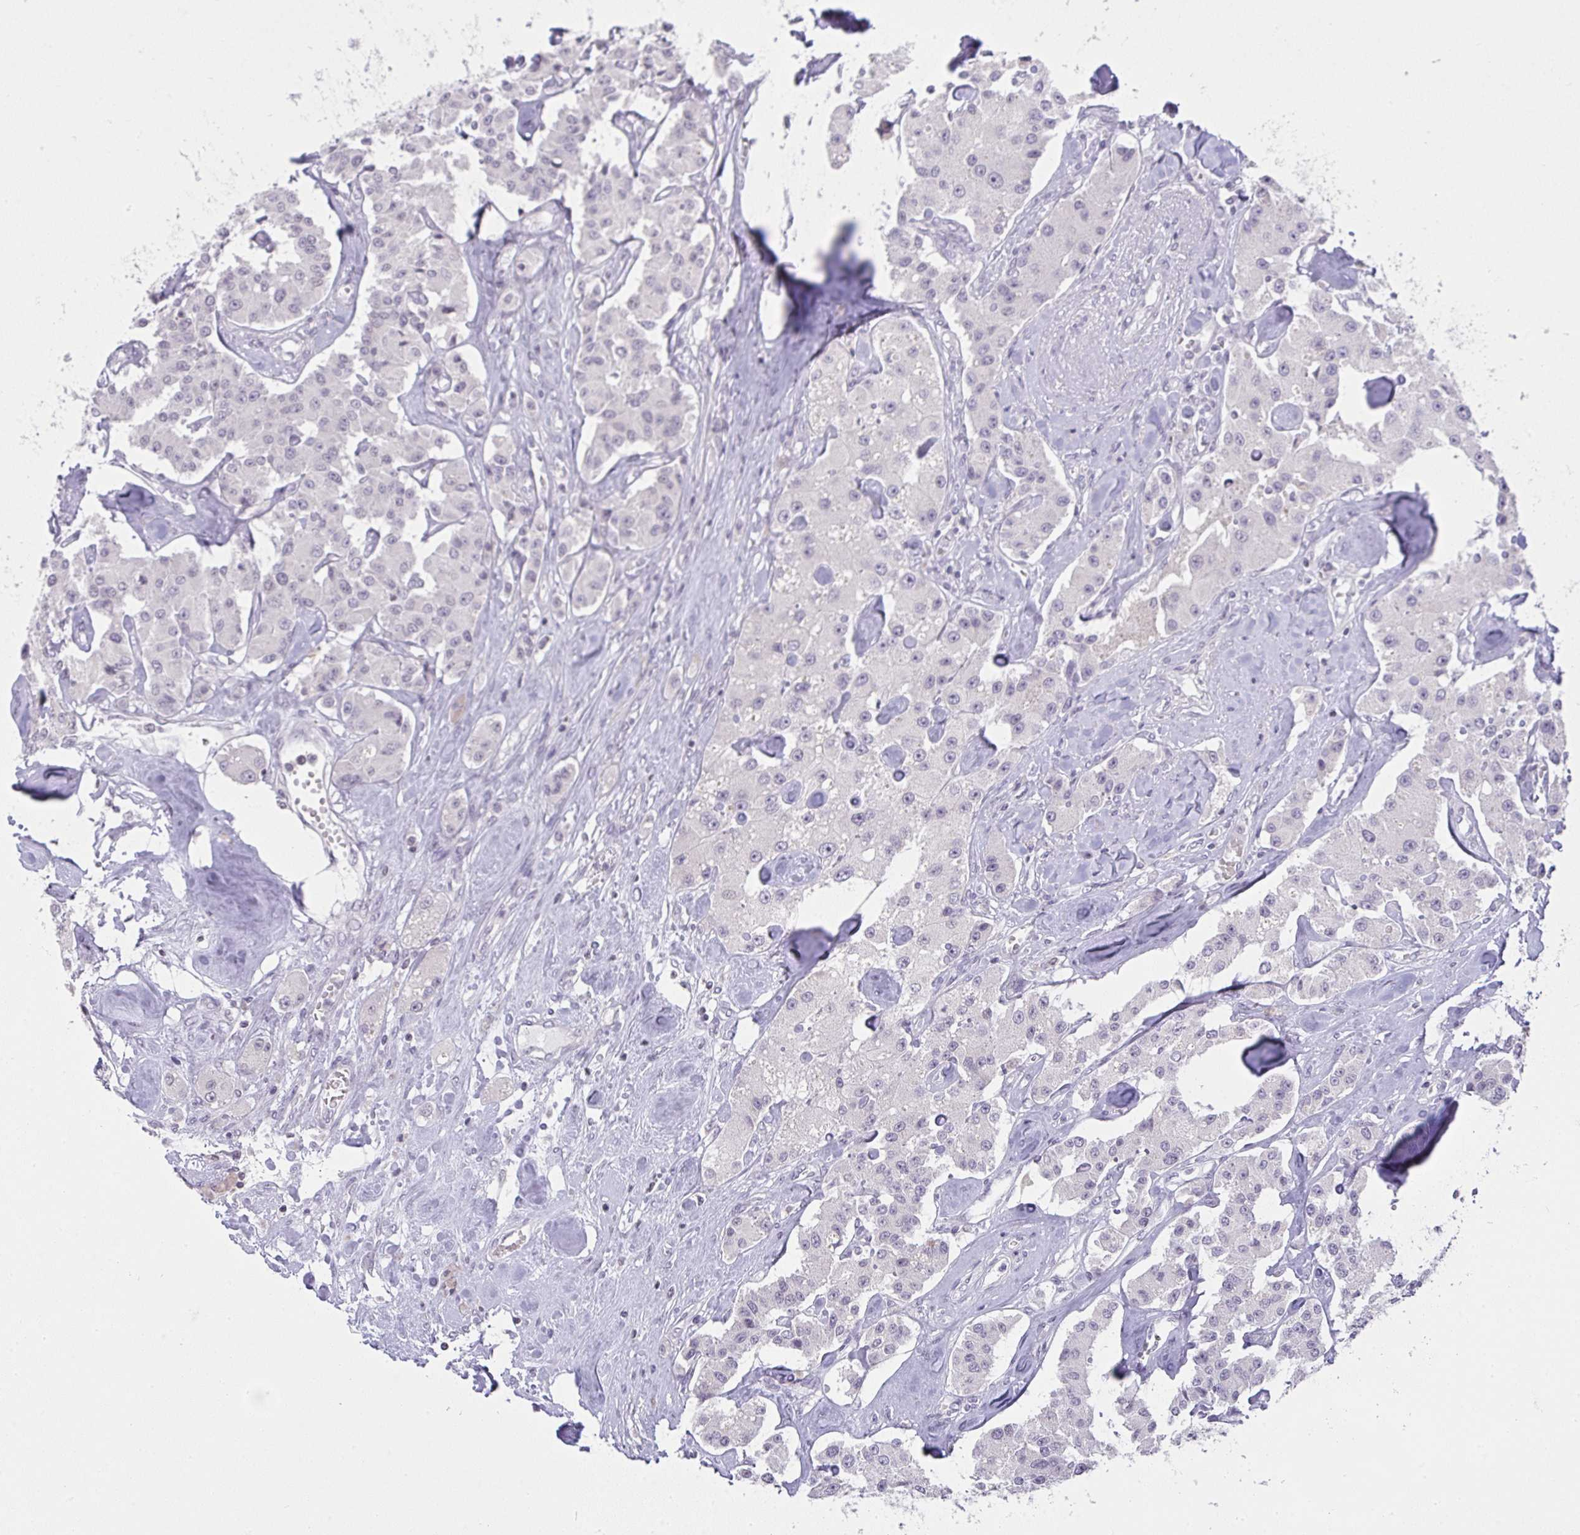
{"staining": {"intensity": "negative", "quantity": "none", "location": "none"}, "tissue": "carcinoid", "cell_type": "Tumor cells", "image_type": "cancer", "snomed": [{"axis": "morphology", "description": "Carcinoid, malignant, NOS"}, {"axis": "topography", "description": "Pancreas"}], "caption": "Carcinoid (malignant) was stained to show a protein in brown. There is no significant expression in tumor cells.", "gene": "CACNA1S", "patient": {"sex": "male", "age": 41}}